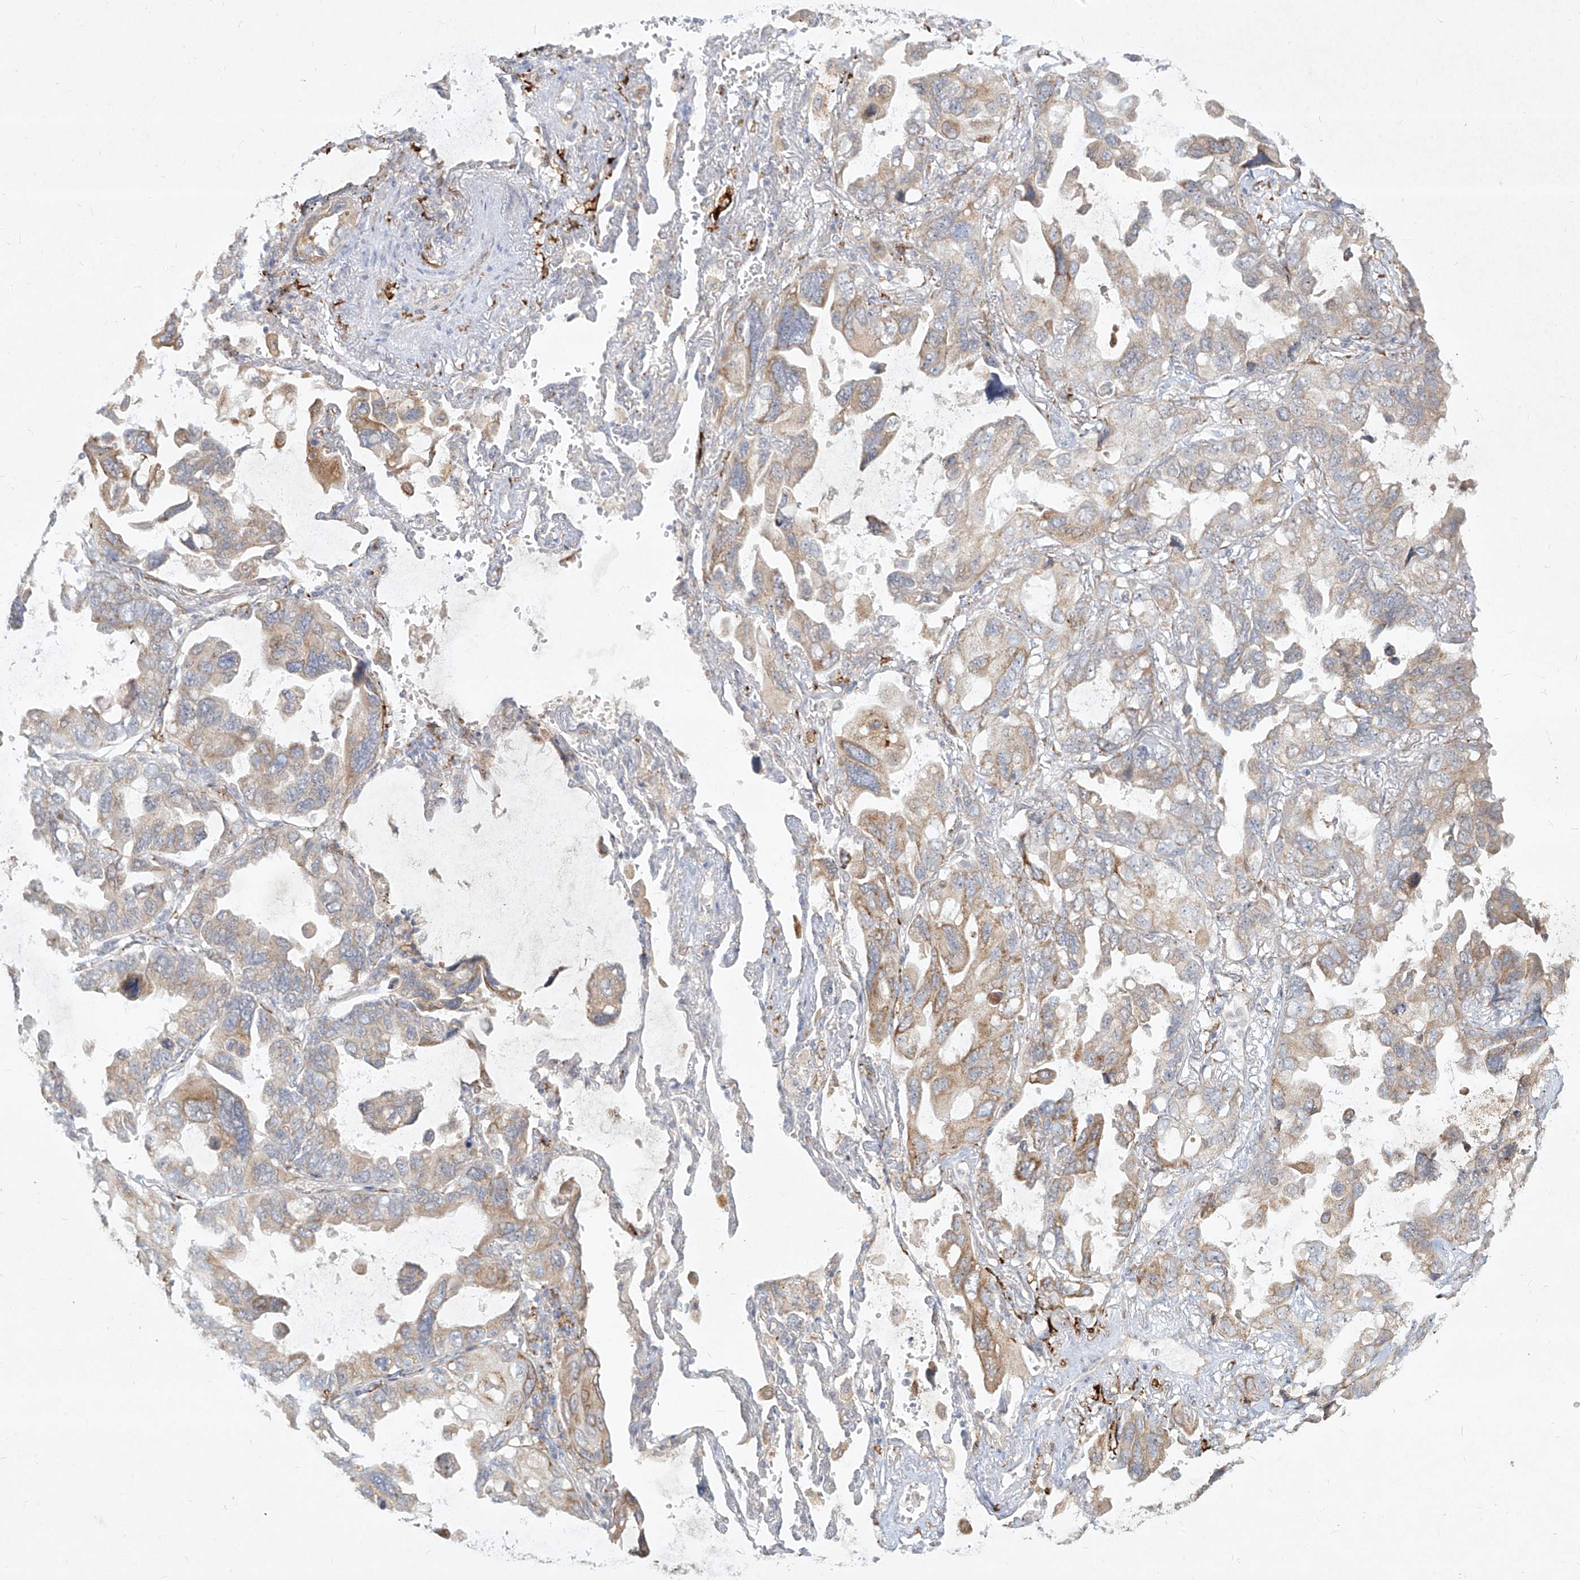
{"staining": {"intensity": "weak", "quantity": "<25%", "location": "cytoplasmic/membranous"}, "tissue": "lung cancer", "cell_type": "Tumor cells", "image_type": "cancer", "snomed": [{"axis": "morphology", "description": "Squamous cell carcinoma, NOS"}, {"axis": "topography", "description": "Lung"}], "caption": "The image shows no staining of tumor cells in lung cancer (squamous cell carcinoma).", "gene": "CD209", "patient": {"sex": "female", "age": 73}}